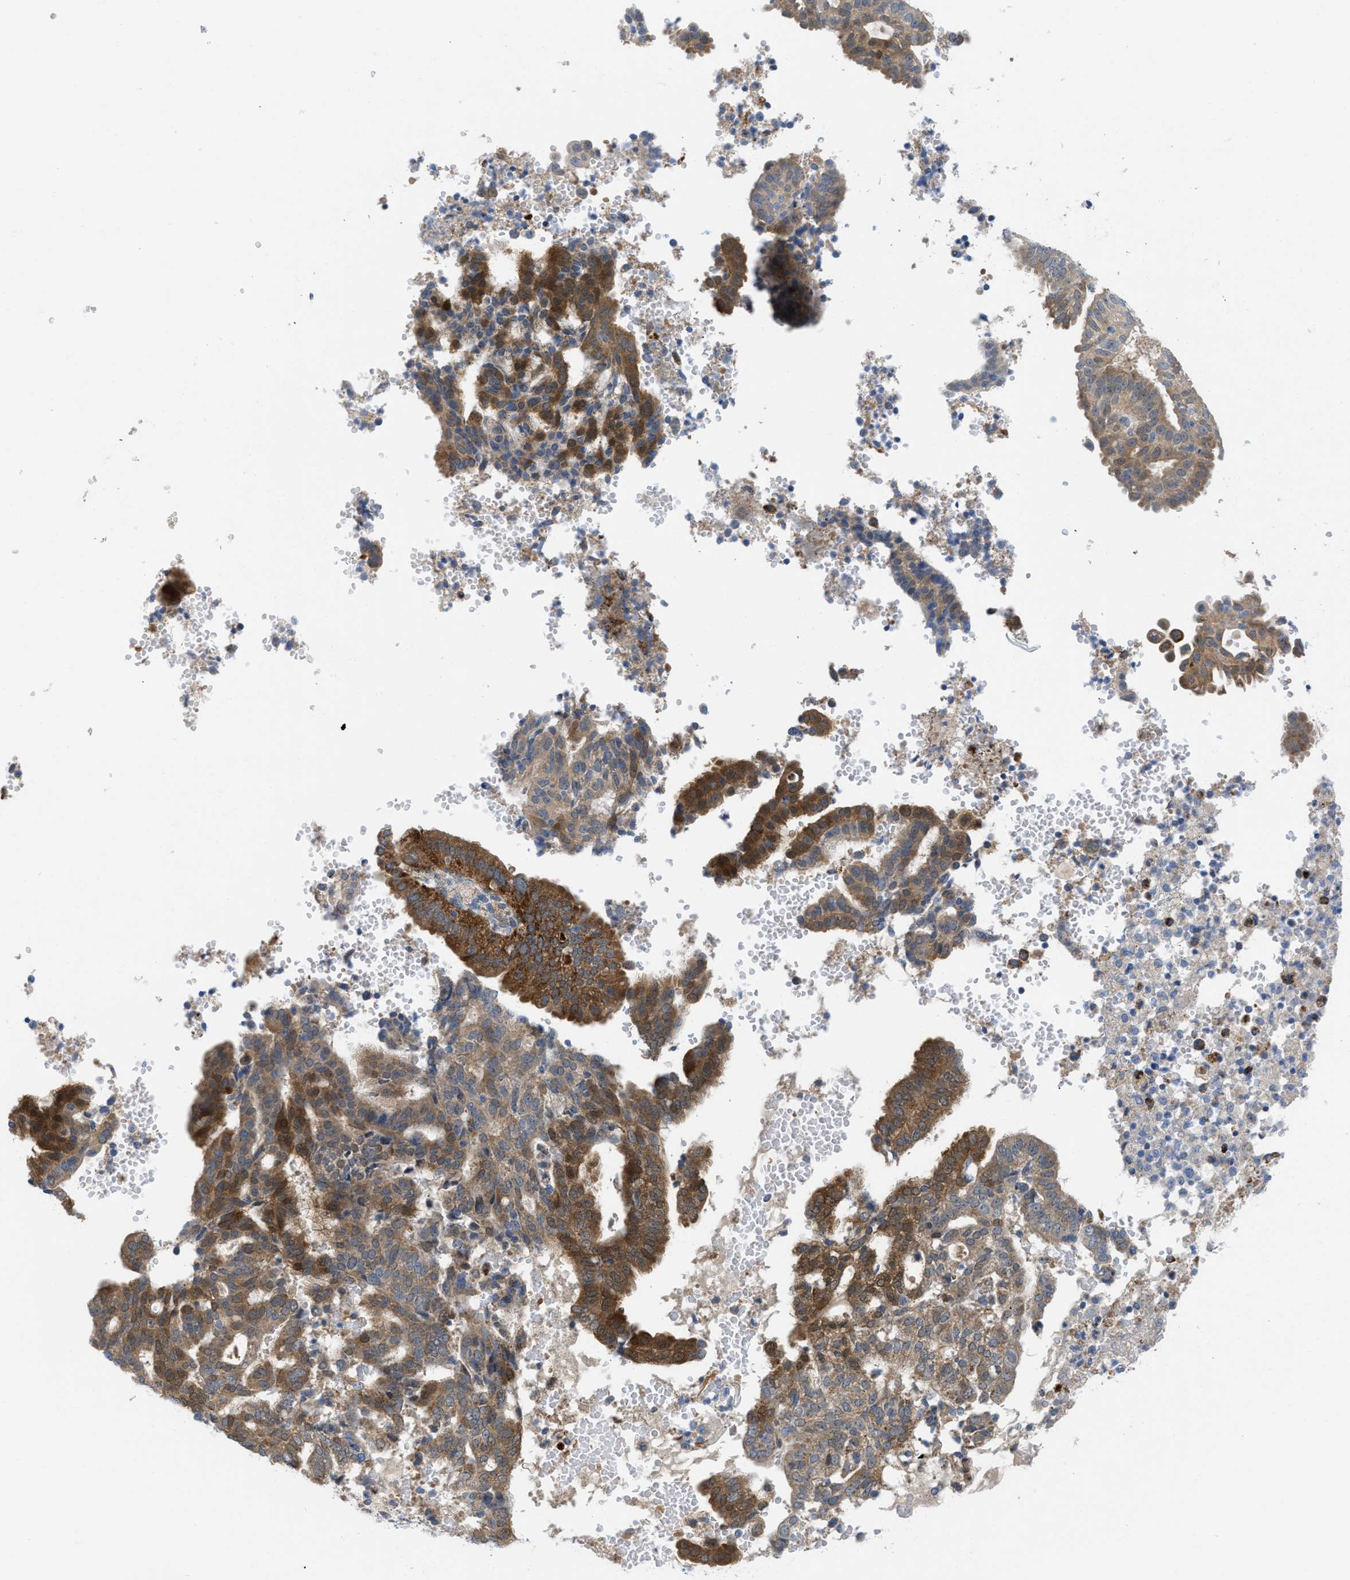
{"staining": {"intensity": "moderate", "quantity": ">75%", "location": "cytoplasmic/membranous"}, "tissue": "endometrial cancer", "cell_type": "Tumor cells", "image_type": "cancer", "snomed": [{"axis": "morphology", "description": "Adenocarcinoma, NOS"}, {"axis": "topography", "description": "Endometrium"}], "caption": "Immunohistochemistry (IHC) micrograph of human endometrial adenocarcinoma stained for a protein (brown), which shows medium levels of moderate cytoplasmic/membranous expression in about >75% of tumor cells.", "gene": "RBBP9", "patient": {"sex": "female", "age": 58}}